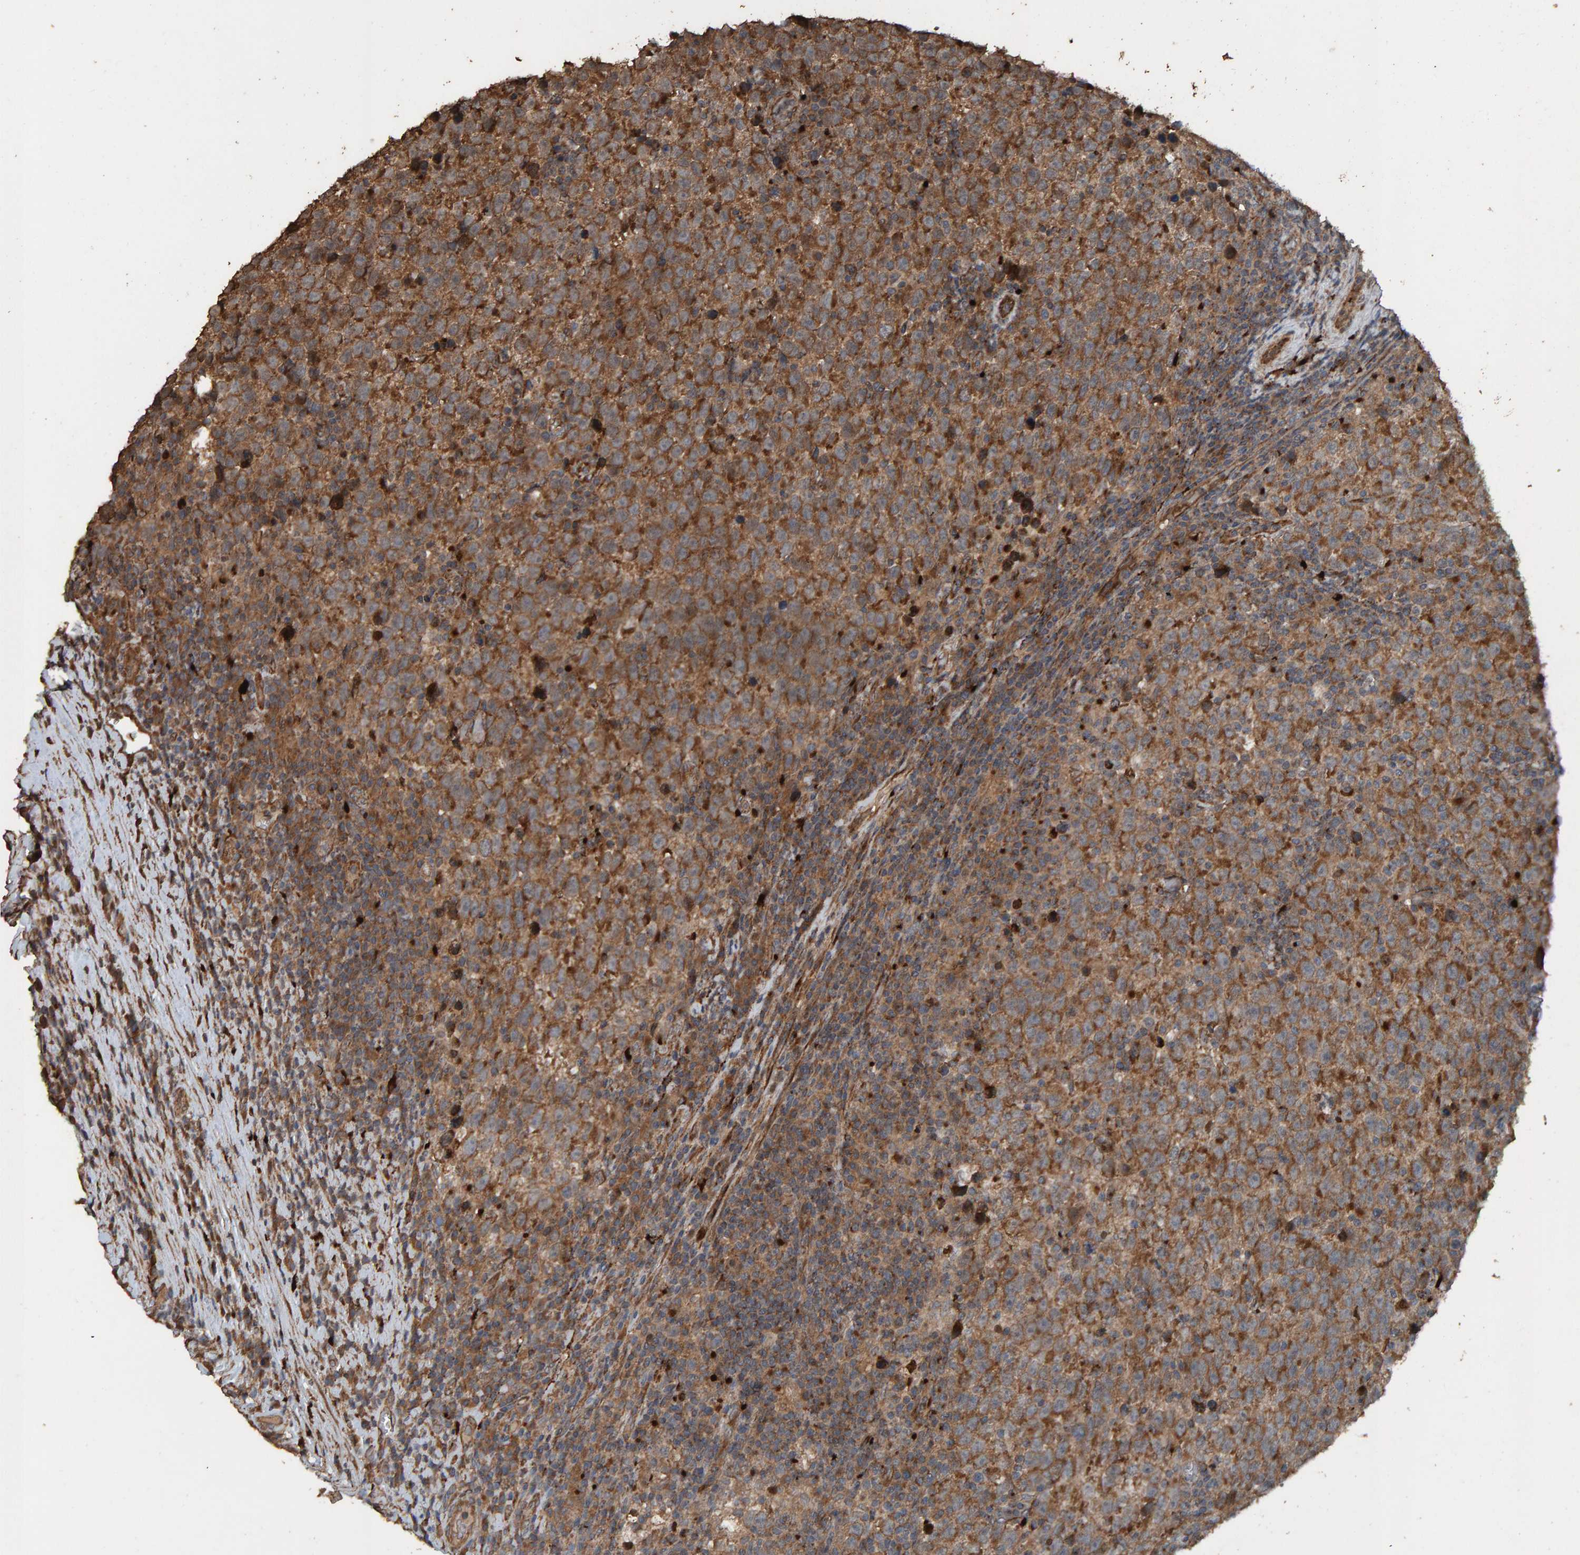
{"staining": {"intensity": "strong", "quantity": ">75%", "location": "cytoplasmic/membranous"}, "tissue": "testis cancer", "cell_type": "Tumor cells", "image_type": "cancer", "snomed": [{"axis": "morphology", "description": "Normal tissue, NOS"}, {"axis": "morphology", "description": "Seminoma, NOS"}, {"axis": "topography", "description": "Testis"}], "caption": "About >75% of tumor cells in human testis cancer (seminoma) show strong cytoplasmic/membranous protein expression as visualized by brown immunohistochemical staining.", "gene": "DUS1L", "patient": {"sex": "male", "age": 43}}